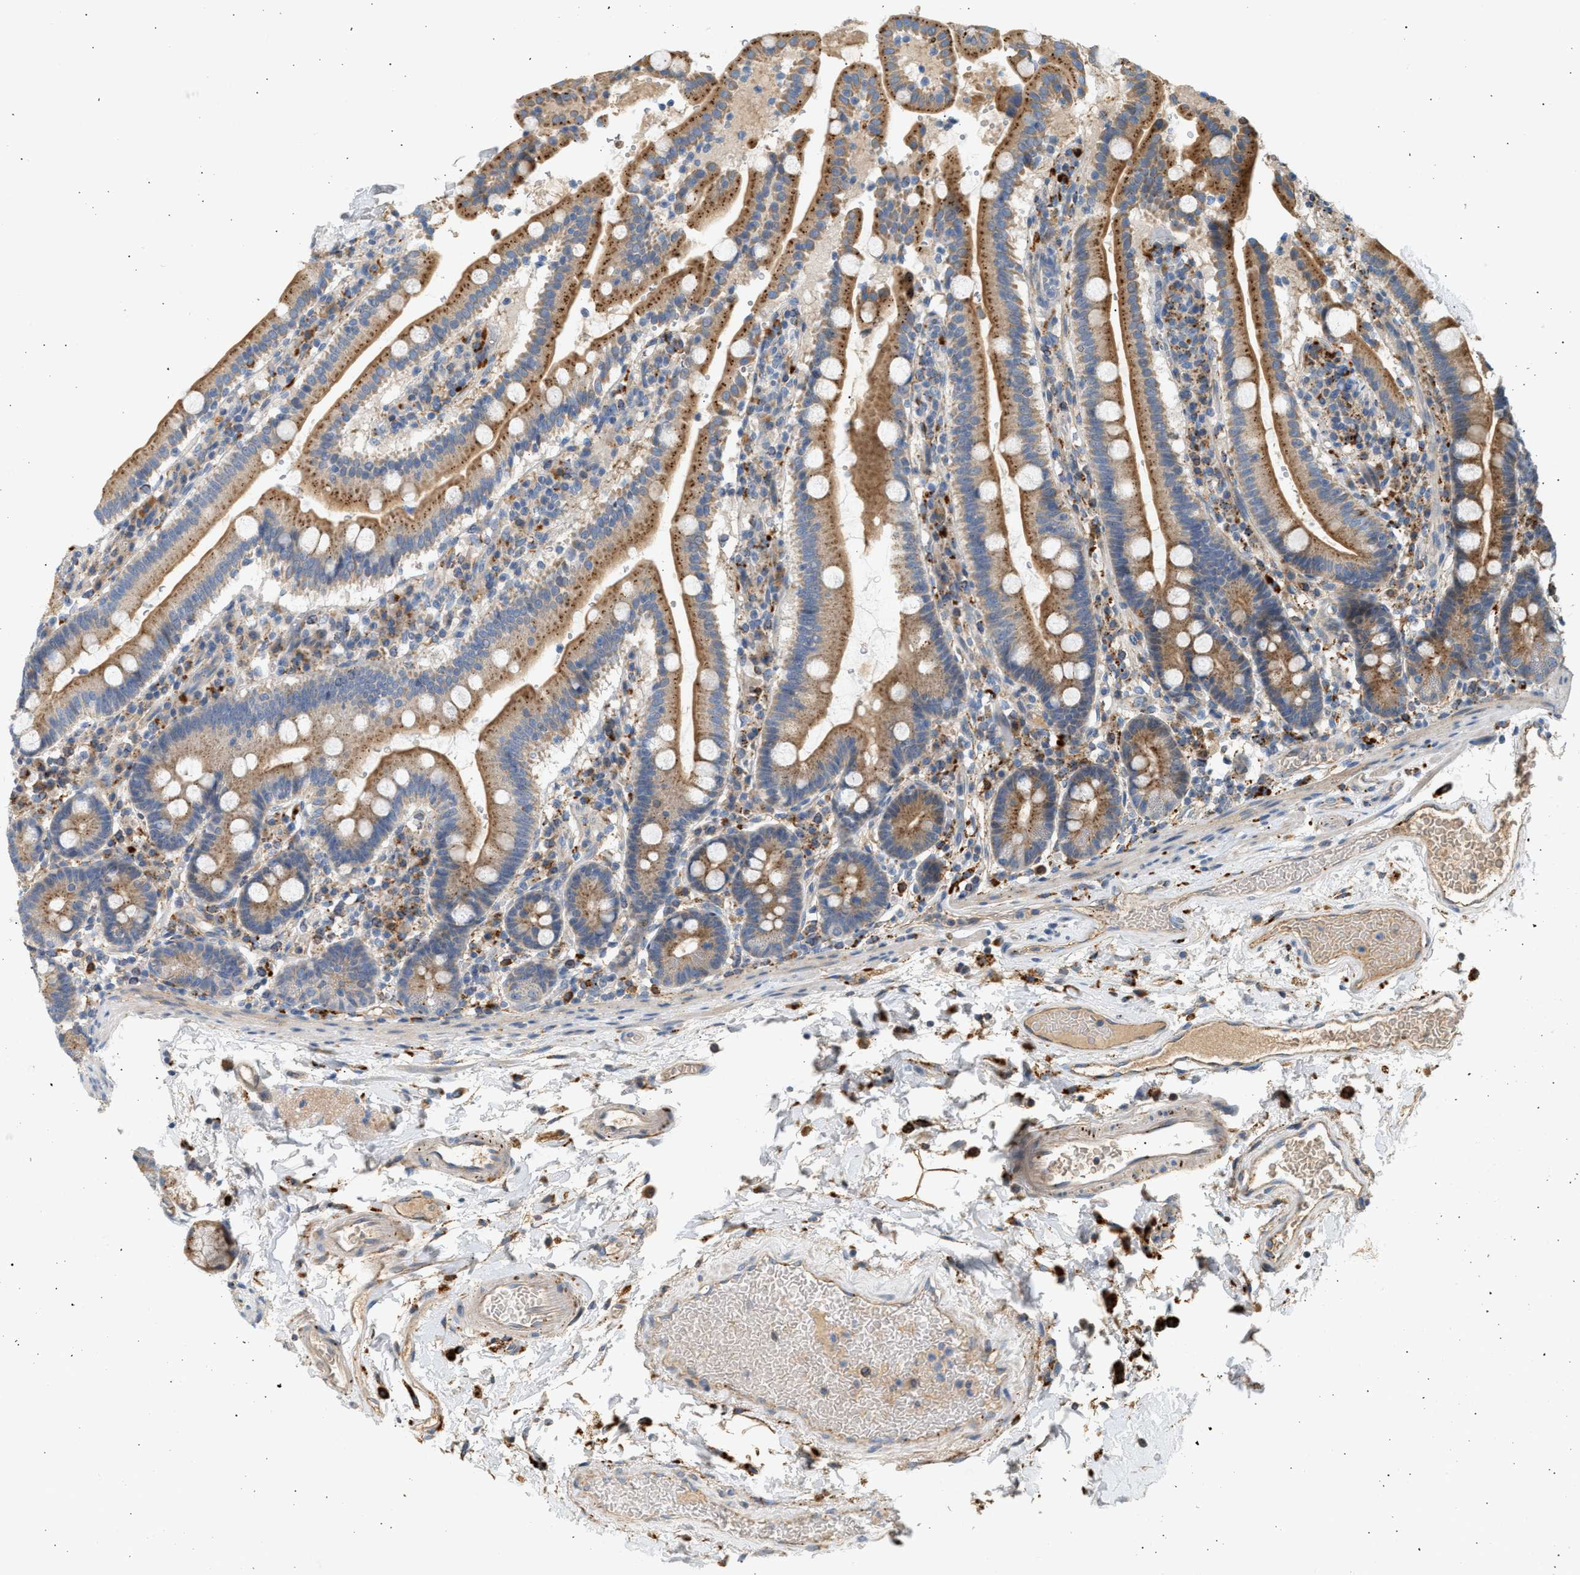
{"staining": {"intensity": "moderate", "quantity": ">75%", "location": "cytoplasmic/membranous"}, "tissue": "duodenum", "cell_type": "Glandular cells", "image_type": "normal", "snomed": [{"axis": "morphology", "description": "Normal tissue, NOS"}, {"axis": "topography", "description": "Small intestine, NOS"}], "caption": "Protein staining reveals moderate cytoplasmic/membranous staining in about >75% of glandular cells in normal duodenum. Nuclei are stained in blue.", "gene": "ENTHD1", "patient": {"sex": "female", "age": 71}}